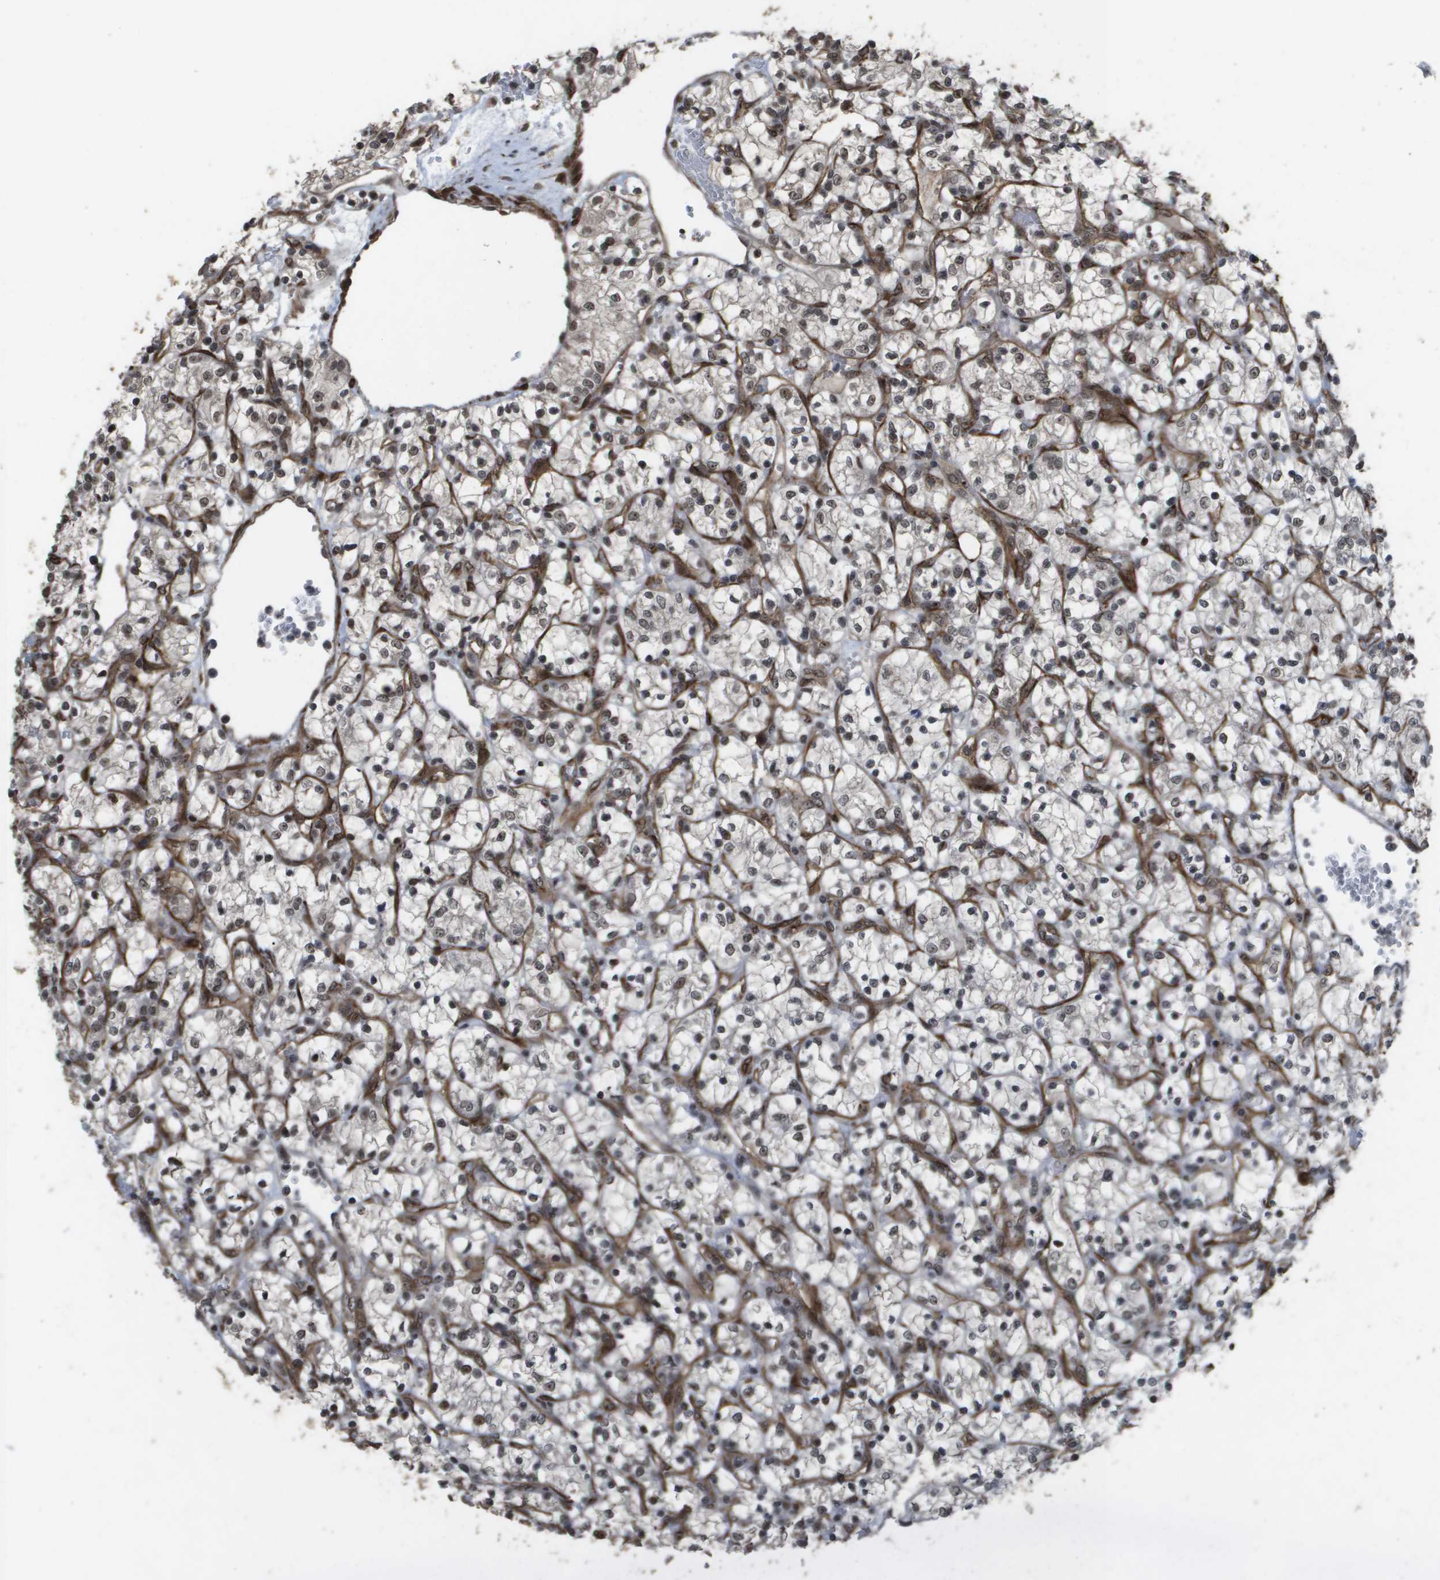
{"staining": {"intensity": "weak", "quantity": ">75%", "location": "nuclear"}, "tissue": "renal cancer", "cell_type": "Tumor cells", "image_type": "cancer", "snomed": [{"axis": "morphology", "description": "Adenocarcinoma, NOS"}, {"axis": "topography", "description": "Kidney"}], "caption": "Brown immunohistochemical staining in human adenocarcinoma (renal) demonstrates weak nuclear positivity in about >75% of tumor cells.", "gene": "KAT5", "patient": {"sex": "female", "age": 69}}